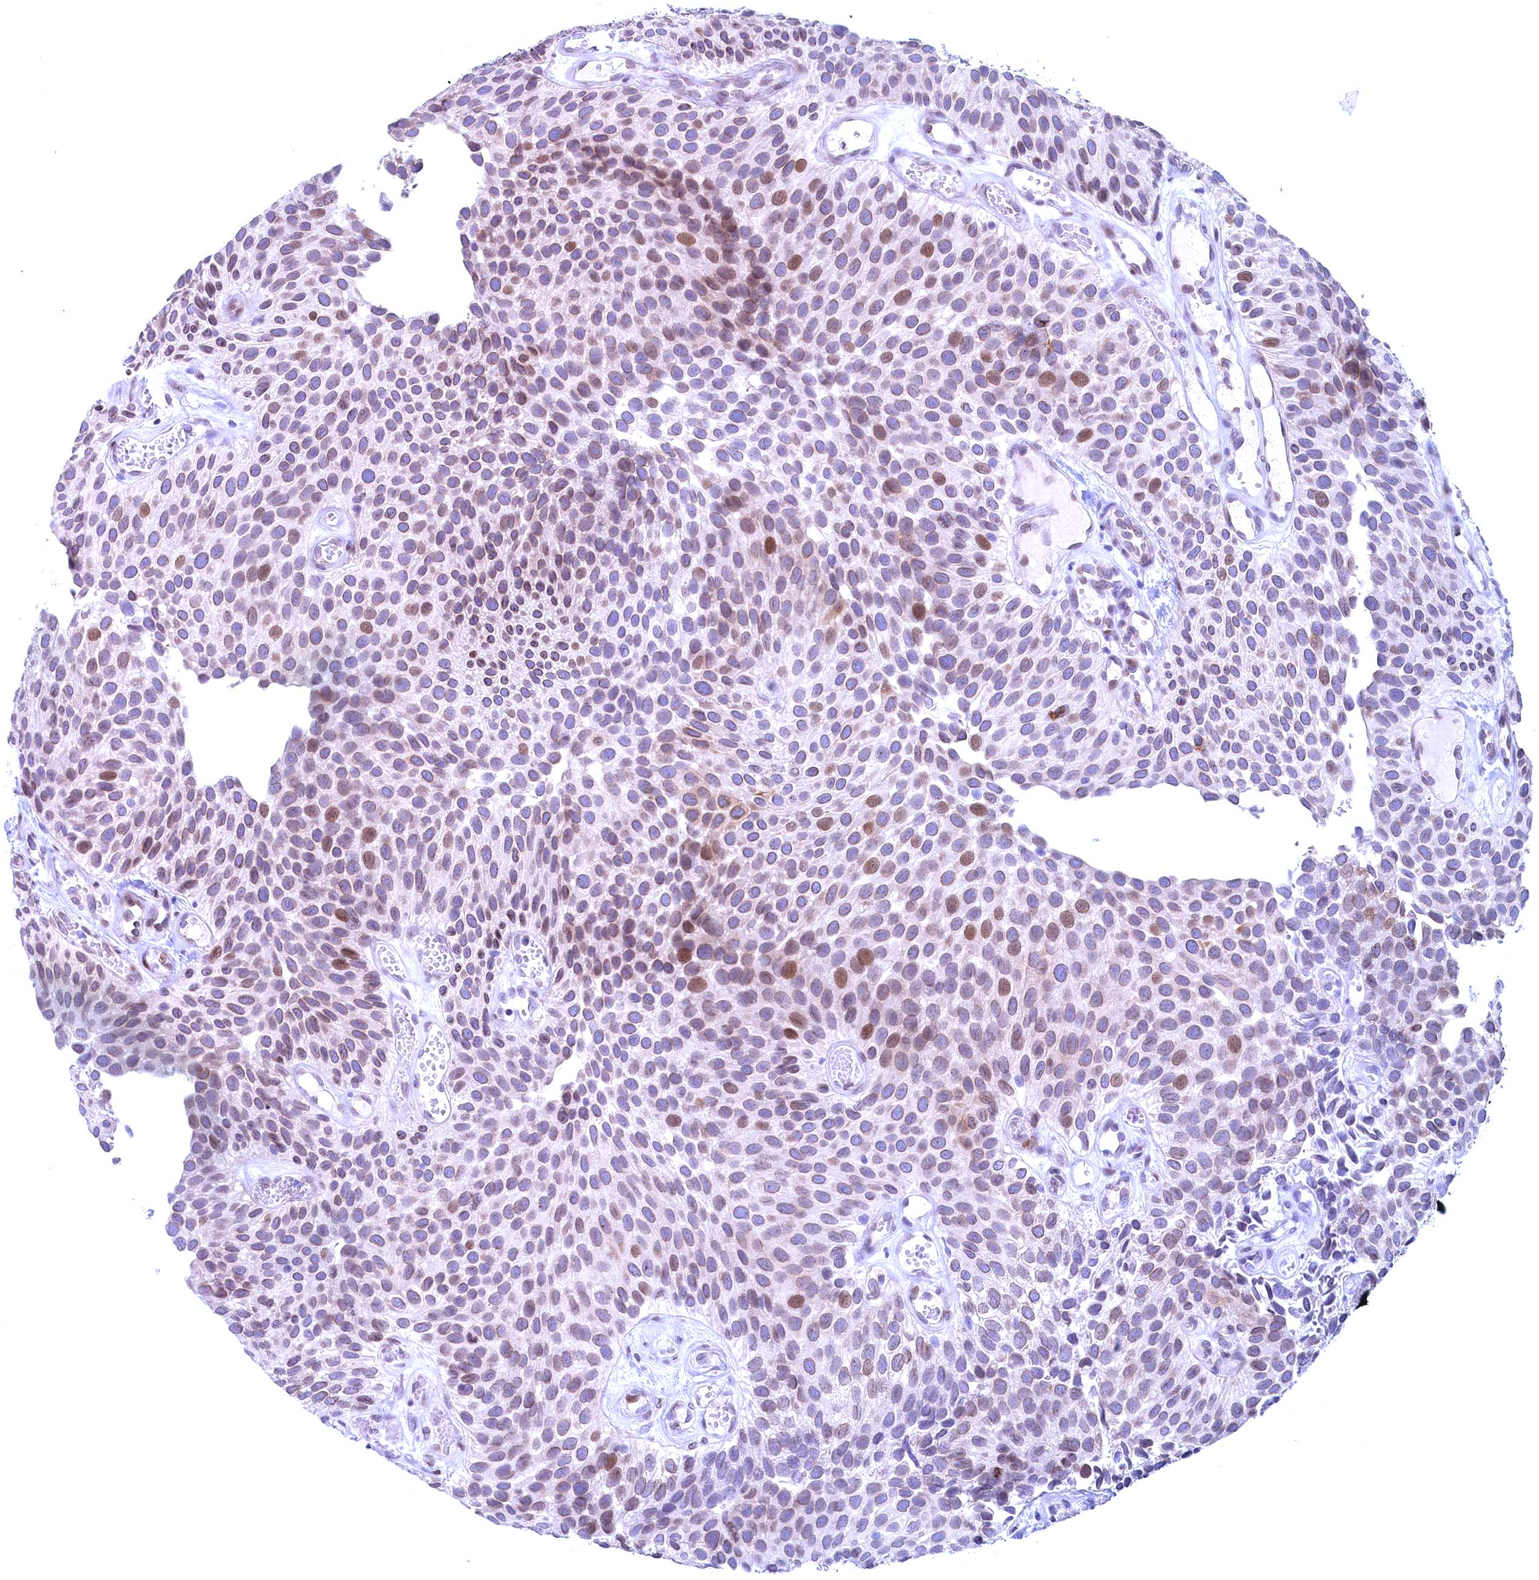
{"staining": {"intensity": "strong", "quantity": "25%-75%", "location": "nuclear"}, "tissue": "urothelial cancer", "cell_type": "Tumor cells", "image_type": "cancer", "snomed": [{"axis": "morphology", "description": "Urothelial carcinoma, Low grade"}, {"axis": "topography", "description": "Urinary bladder"}], "caption": "A high amount of strong nuclear positivity is seen in about 25%-75% of tumor cells in urothelial carcinoma (low-grade) tissue.", "gene": "GPSM1", "patient": {"sex": "male", "age": 89}}